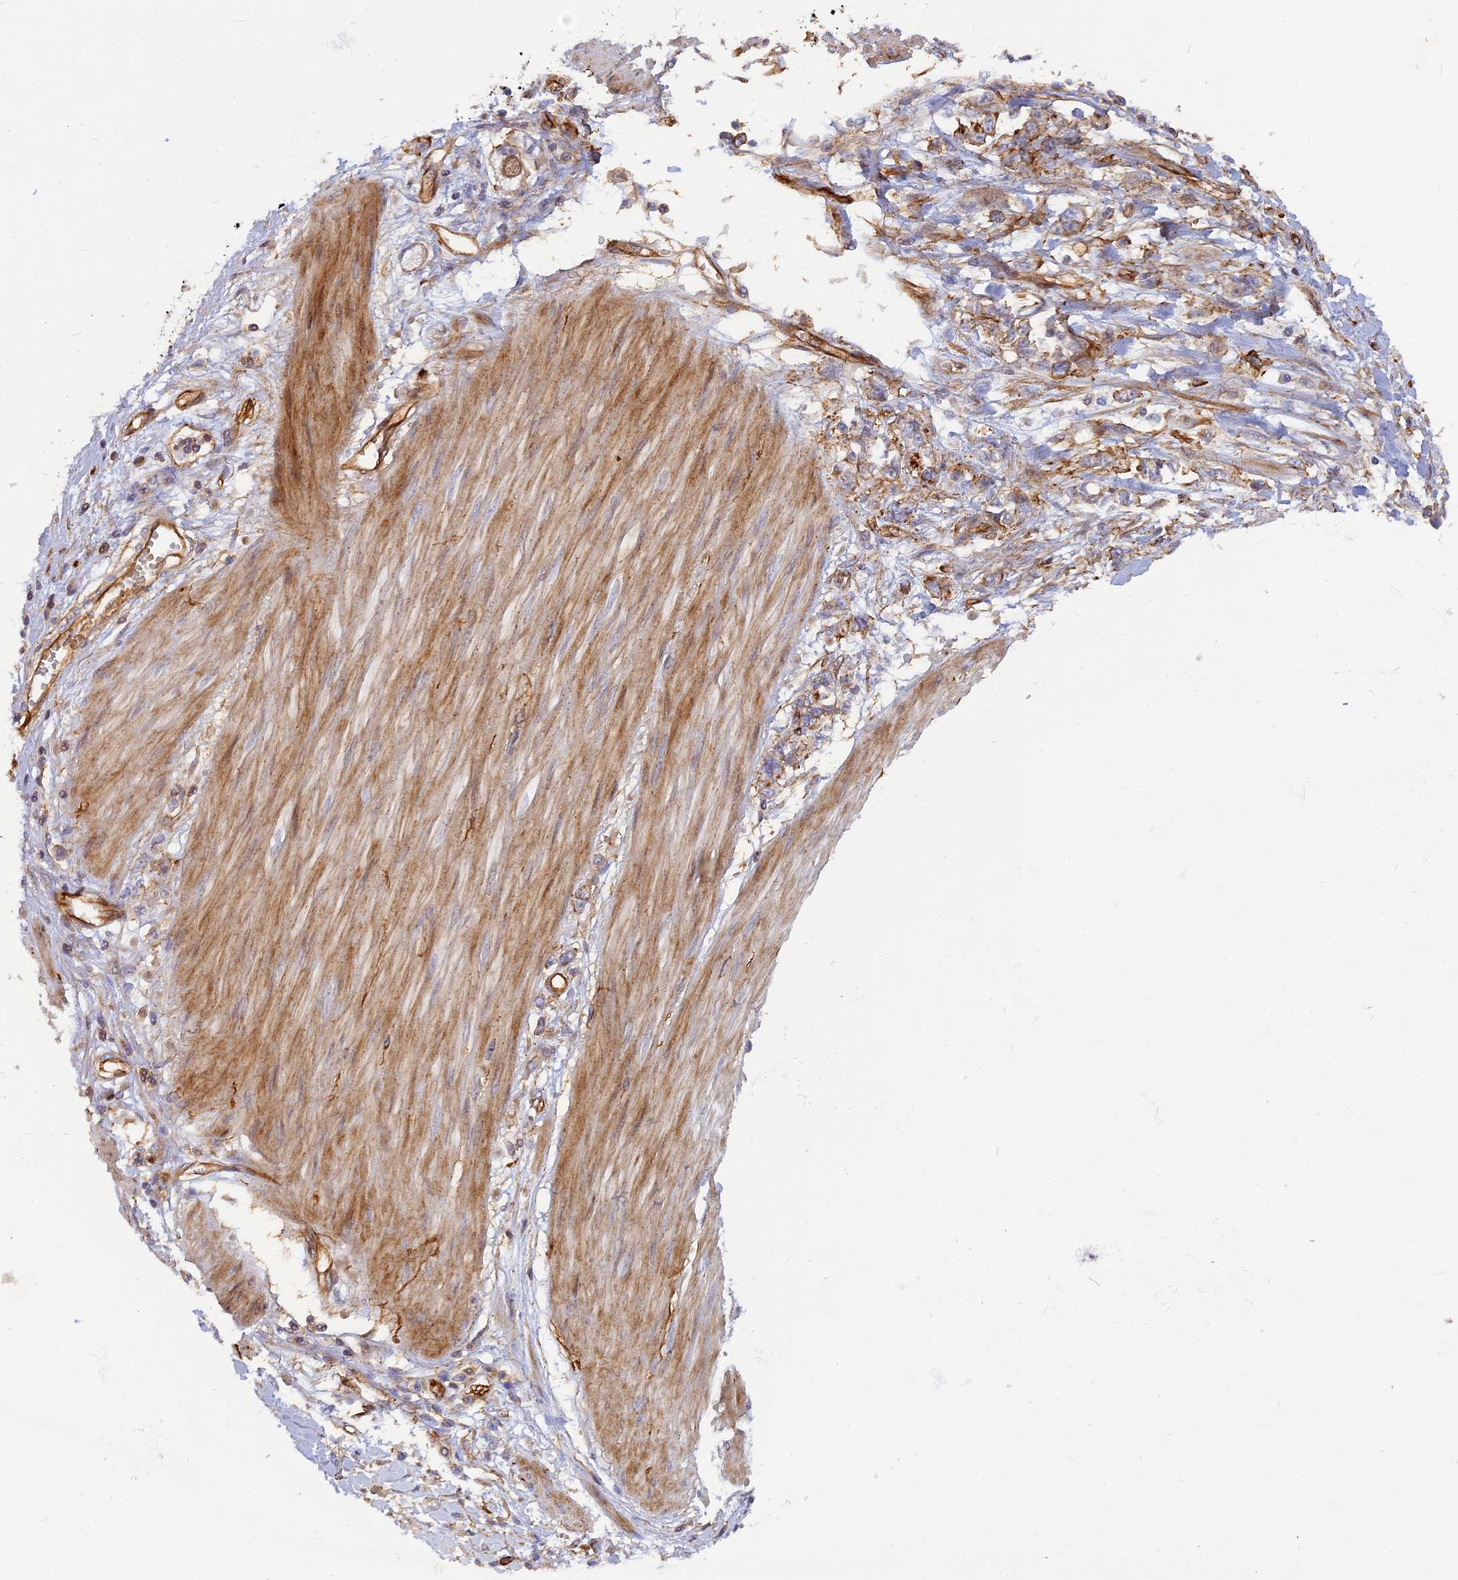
{"staining": {"intensity": "moderate", "quantity": "25%-75%", "location": "cytoplasmic/membranous"}, "tissue": "stomach cancer", "cell_type": "Tumor cells", "image_type": "cancer", "snomed": [{"axis": "morphology", "description": "Adenocarcinoma, NOS"}, {"axis": "topography", "description": "Stomach"}], "caption": "This micrograph displays stomach cancer stained with IHC to label a protein in brown. The cytoplasmic/membranous of tumor cells show moderate positivity for the protein. Nuclei are counter-stained blue.", "gene": "CNBD2", "patient": {"sex": "female", "age": 76}}